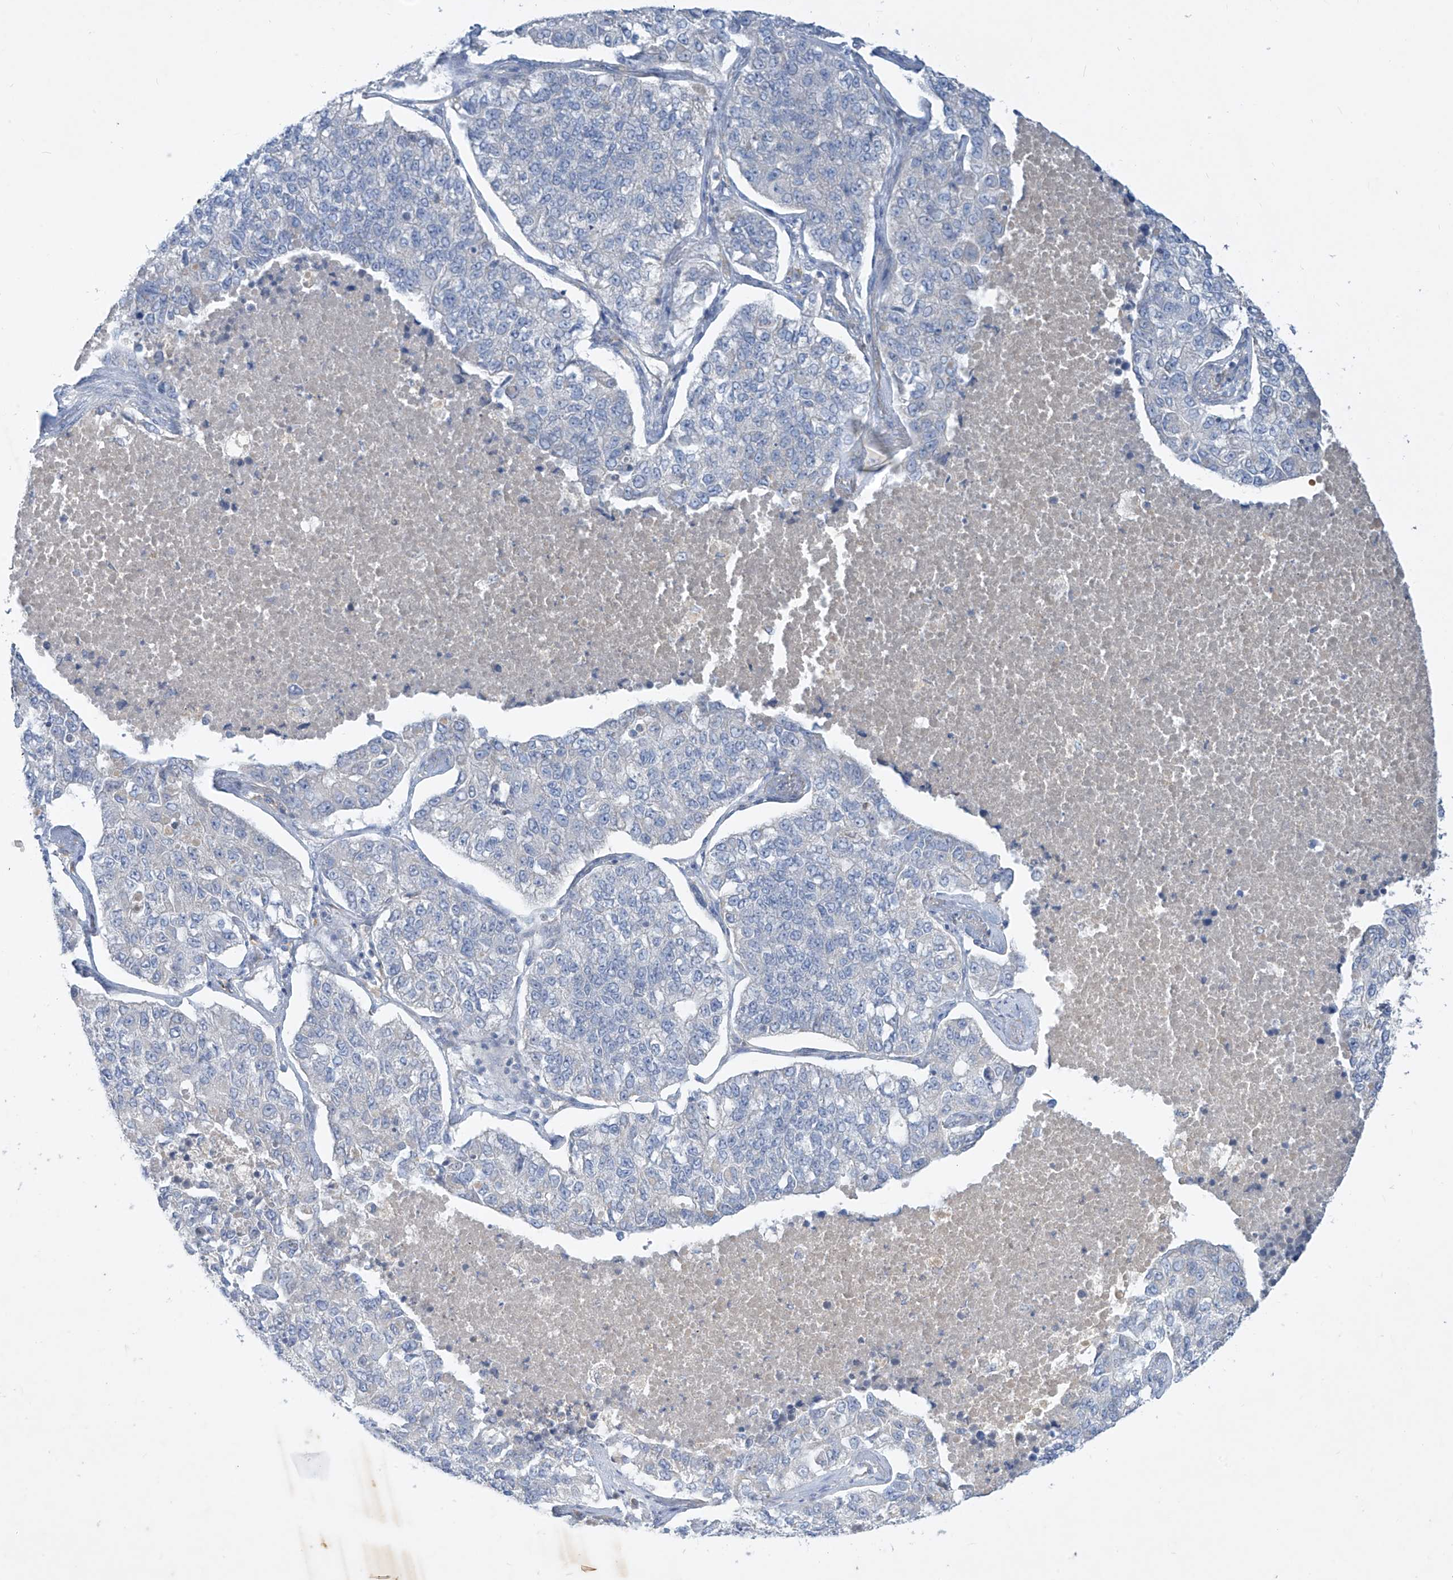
{"staining": {"intensity": "negative", "quantity": "none", "location": "none"}, "tissue": "lung cancer", "cell_type": "Tumor cells", "image_type": "cancer", "snomed": [{"axis": "morphology", "description": "Adenocarcinoma, NOS"}, {"axis": "topography", "description": "Lung"}], "caption": "Lung adenocarcinoma stained for a protein using immunohistochemistry (IHC) reveals no expression tumor cells.", "gene": "DGKQ", "patient": {"sex": "male", "age": 49}}